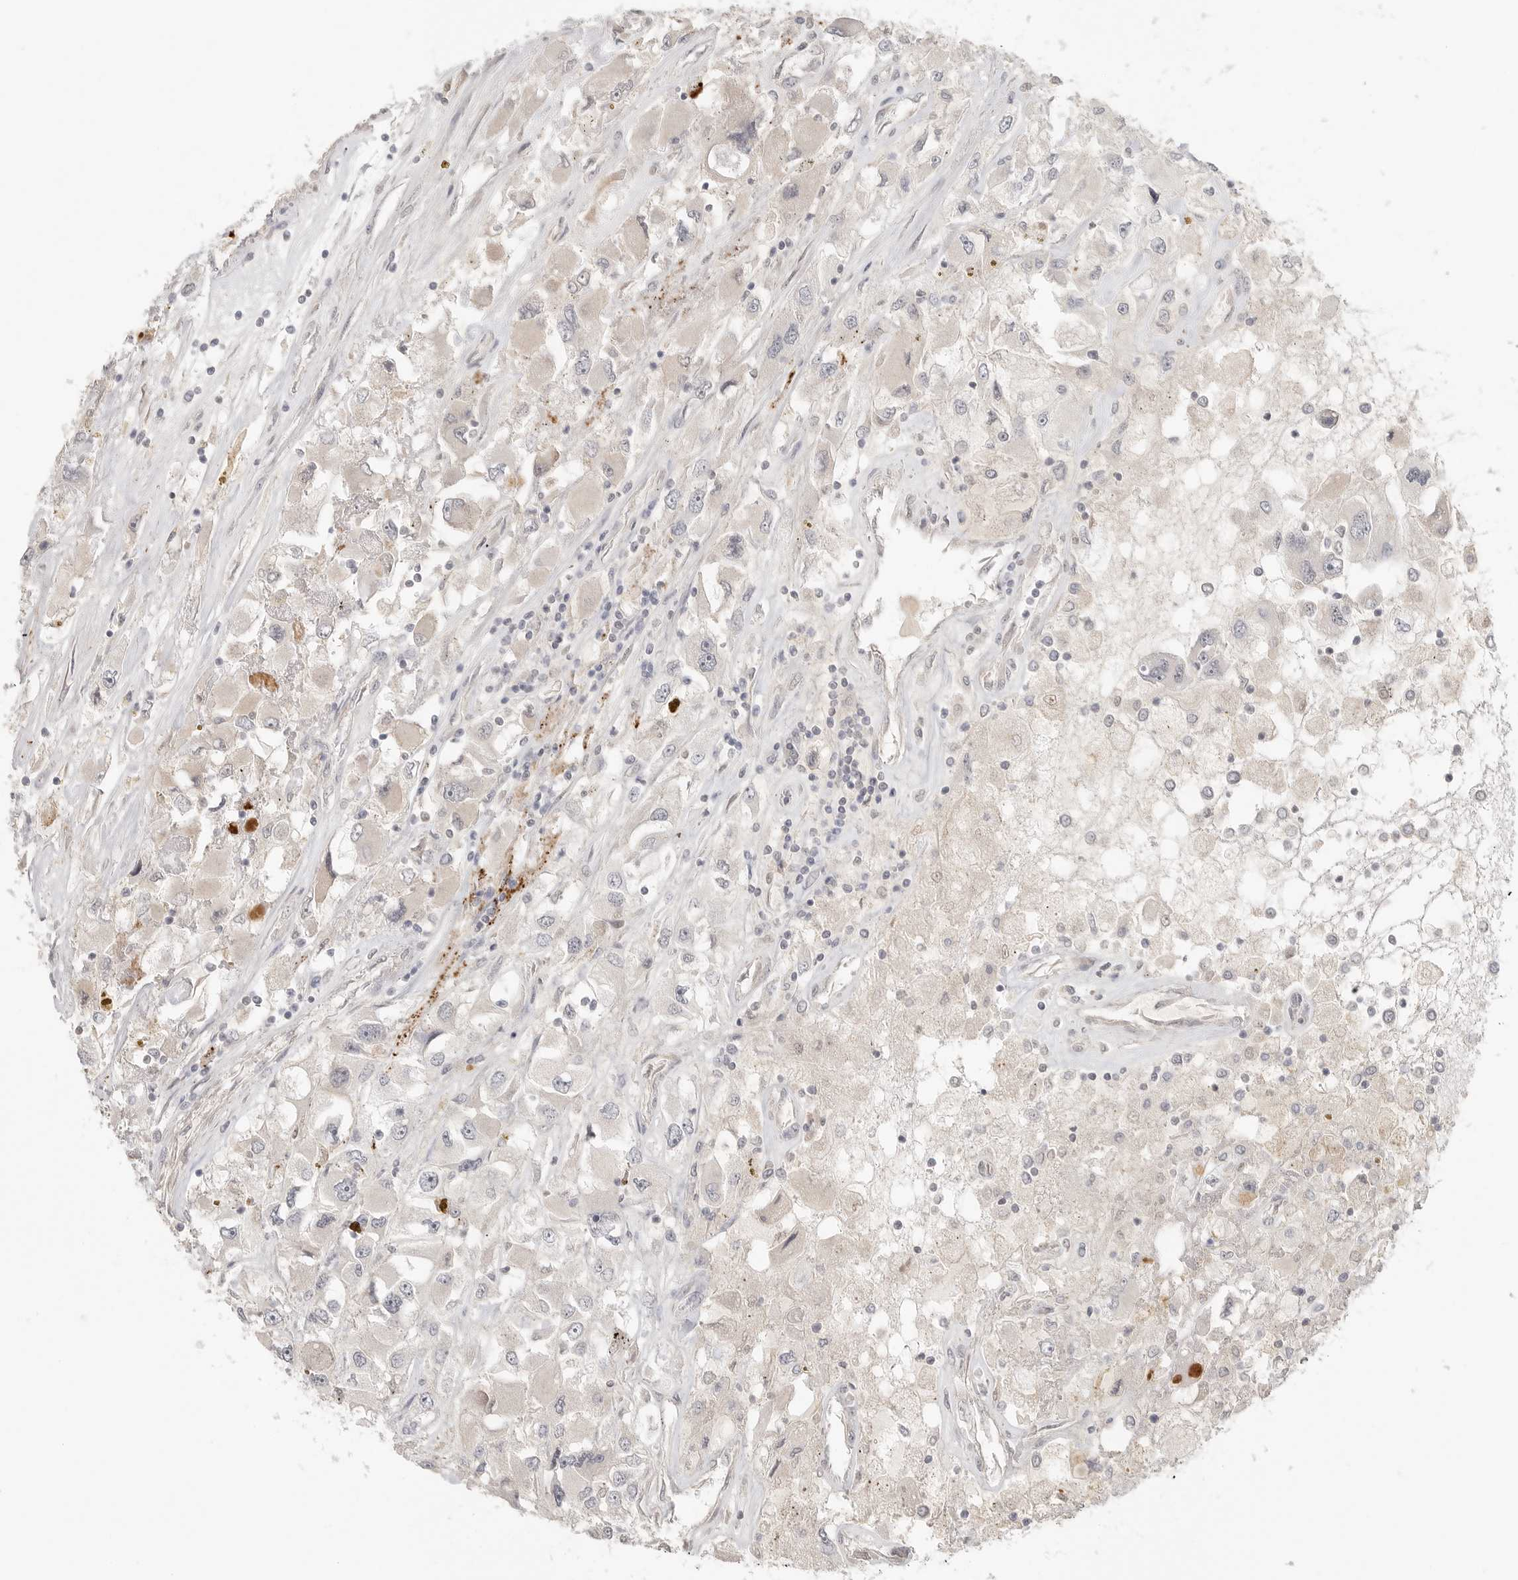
{"staining": {"intensity": "negative", "quantity": "none", "location": "none"}, "tissue": "renal cancer", "cell_type": "Tumor cells", "image_type": "cancer", "snomed": [{"axis": "morphology", "description": "Adenocarcinoma, NOS"}, {"axis": "topography", "description": "Kidney"}], "caption": "This is an immunohistochemistry (IHC) photomicrograph of renal cancer. There is no staining in tumor cells.", "gene": "HDAC6", "patient": {"sex": "female", "age": 52}}